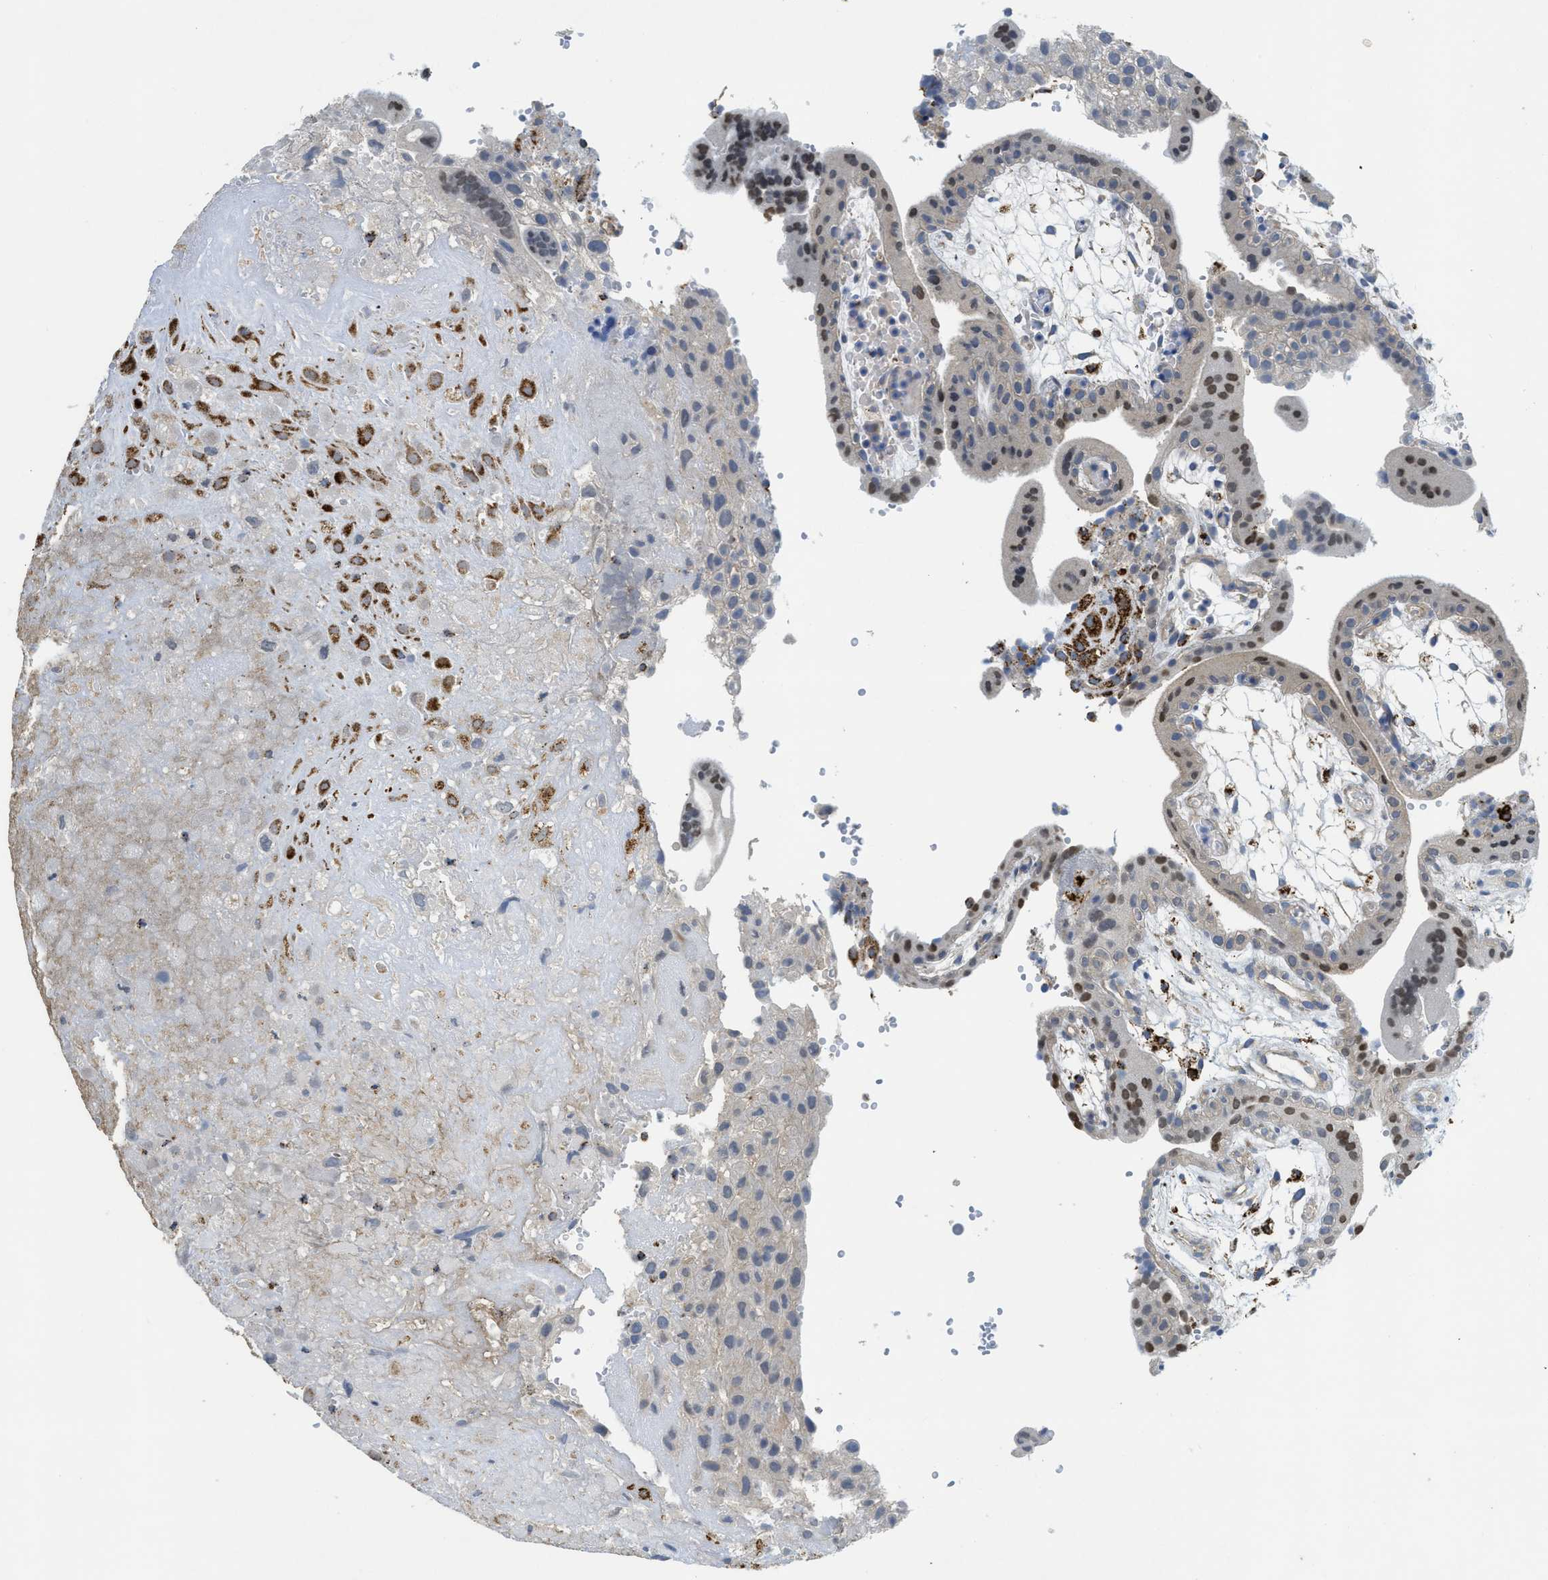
{"staining": {"intensity": "strong", "quantity": "25%-75%", "location": "cytoplasmic/membranous"}, "tissue": "placenta", "cell_type": "Decidual cells", "image_type": "normal", "snomed": [{"axis": "morphology", "description": "Normal tissue, NOS"}, {"axis": "topography", "description": "Placenta"}], "caption": "An immunohistochemistry micrograph of normal tissue is shown. Protein staining in brown highlights strong cytoplasmic/membranous positivity in placenta within decidual cells. (DAB (3,3'-diaminobenzidine) IHC, brown staining for protein, blue staining for nuclei).", "gene": "SQOR", "patient": {"sex": "female", "age": 18}}